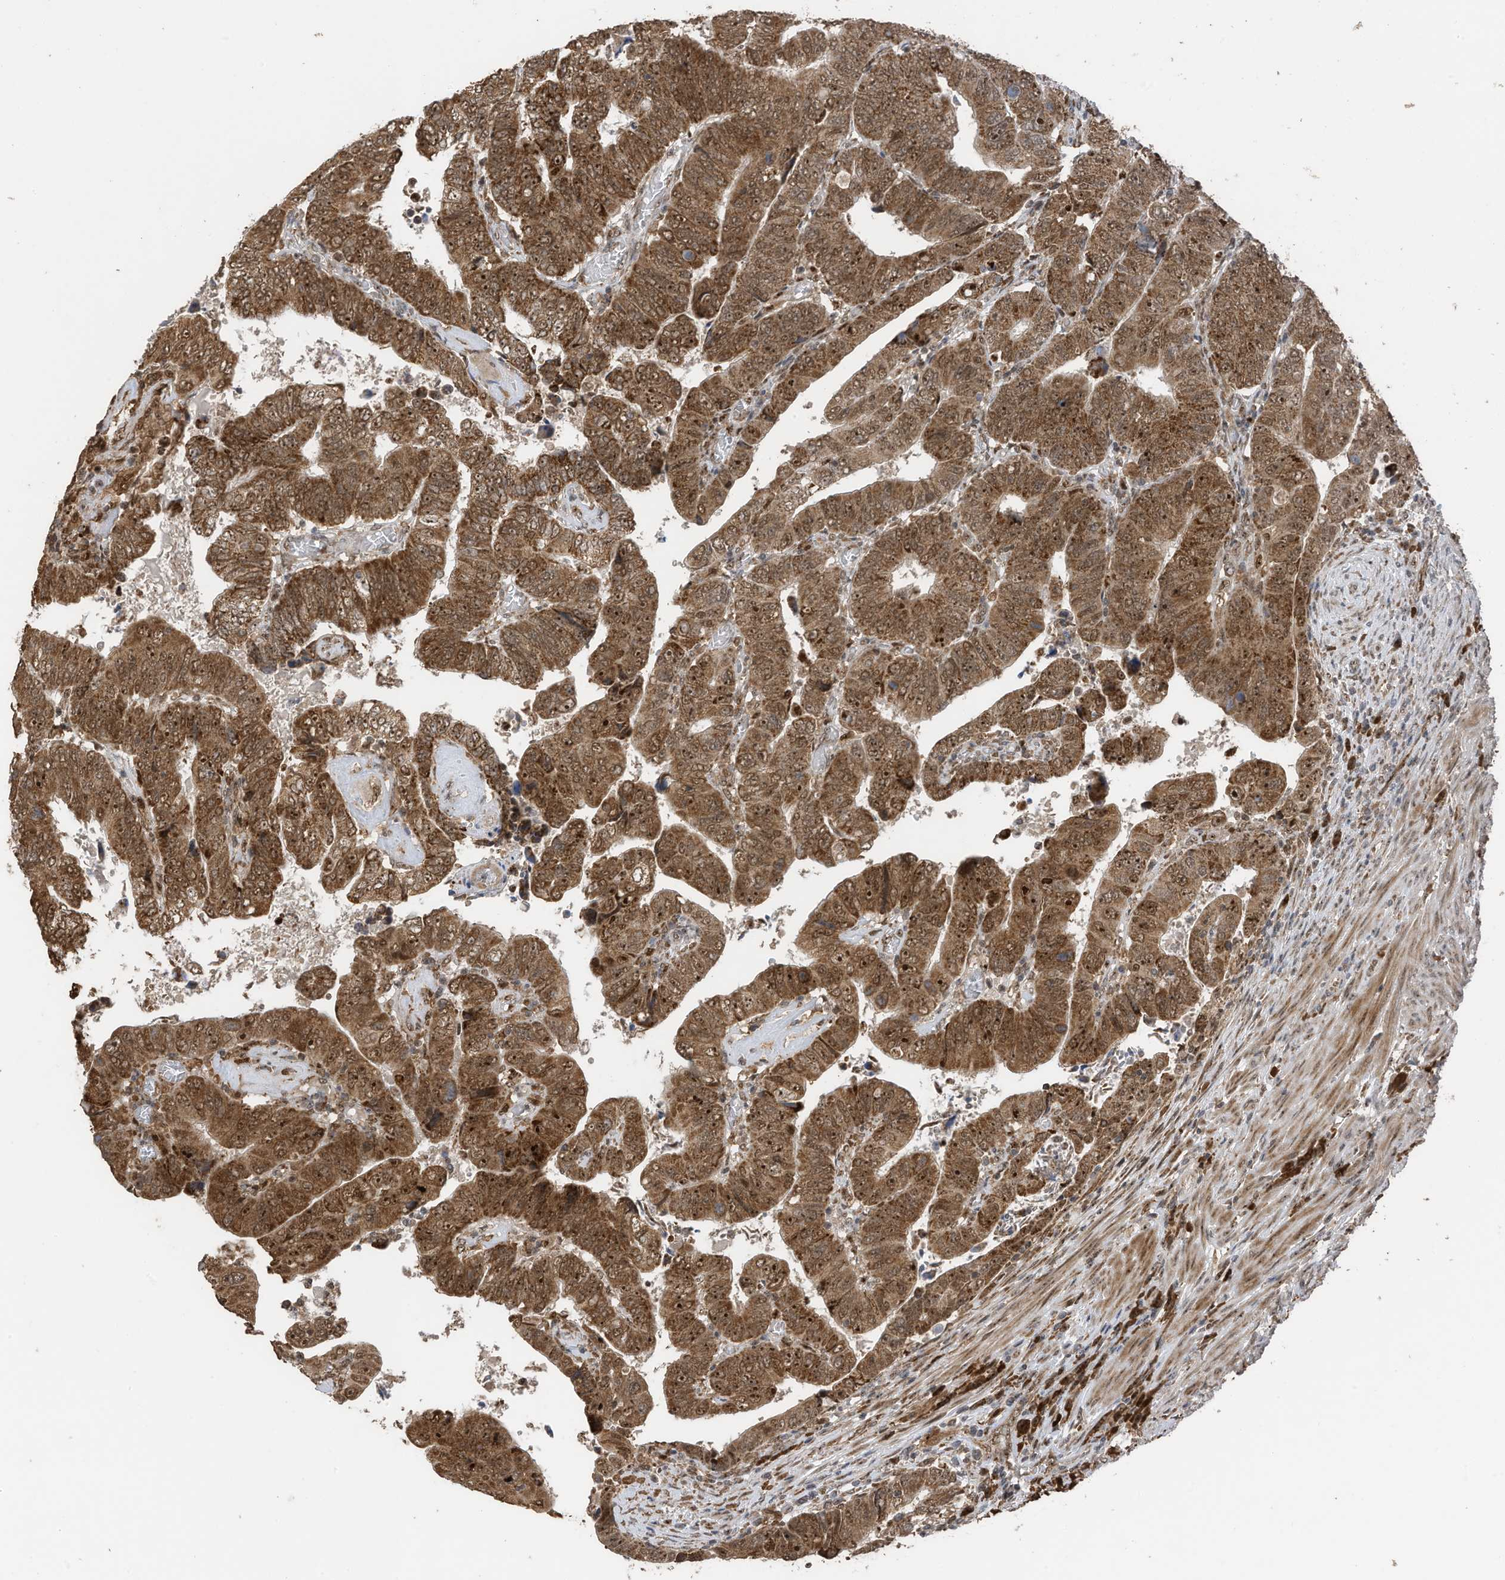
{"staining": {"intensity": "moderate", "quantity": ">75%", "location": "cytoplasmic/membranous,nuclear"}, "tissue": "colorectal cancer", "cell_type": "Tumor cells", "image_type": "cancer", "snomed": [{"axis": "morphology", "description": "Normal tissue, NOS"}, {"axis": "morphology", "description": "Adenocarcinoma, NOS"}, {"axis": "topography", "description": "Rectum"}], "caption": "Immunohistochemistry (IHC) staining of adenocarcinoma (colorectal), which shows medium levels of moderate cytoplasmic/membranous and nuclear positivity in about >75% of tumor cells indicating moderate cytoplasmic/membranous and nuclear protein expression. The staining was performed using DAB (brown) for protein detection and nuclei were counterstained in hematoxylin (blue).", "gene": "ERLEC1", "patient": {"sex": "female", "age": 65}}